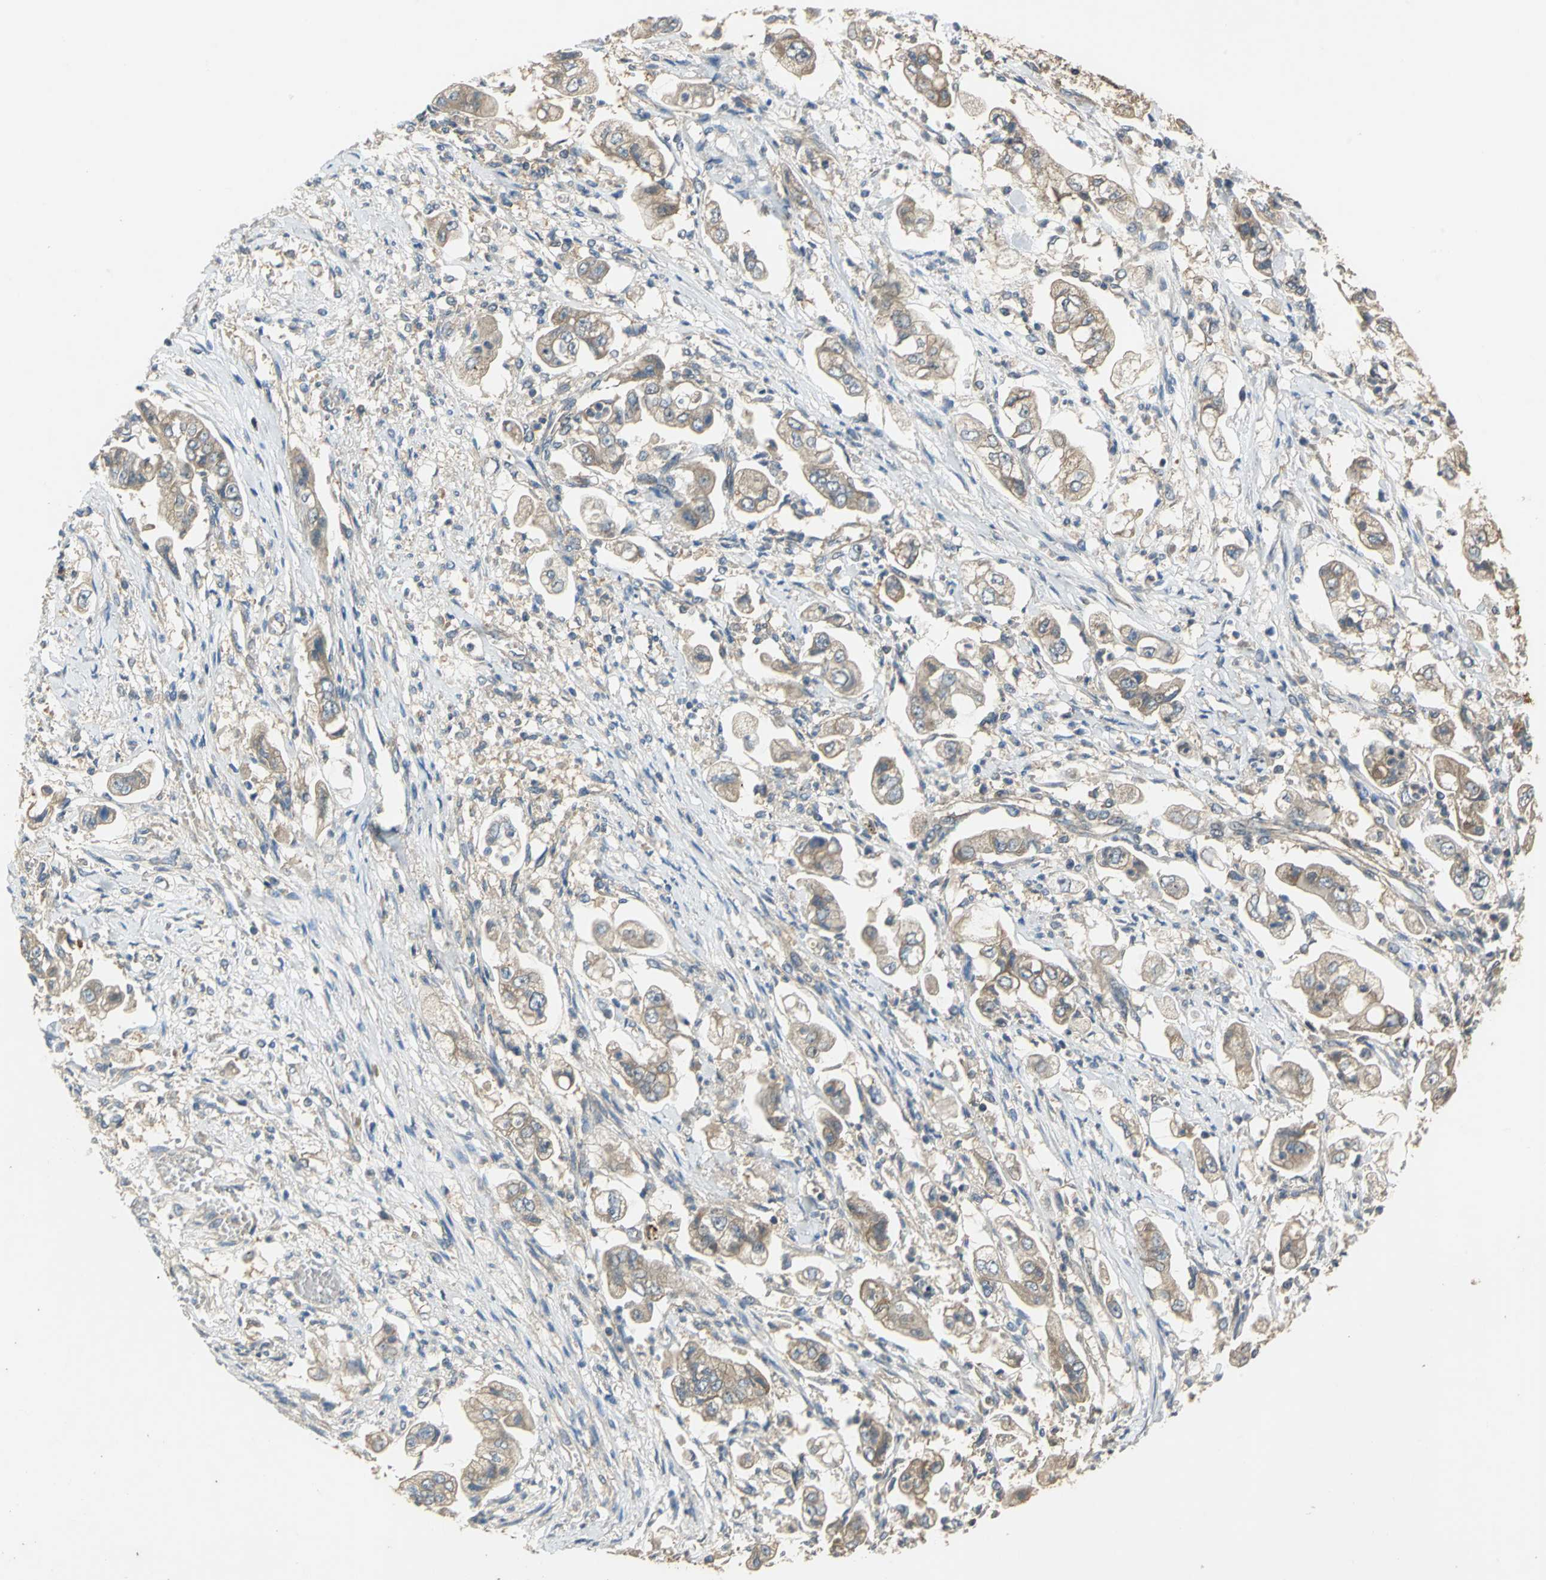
{"staining": {"intensity": "weak", "quantity": ">75%", "location": "cytoplasmic/membranous"}, "tissue": "stomach cancer", "cell_type": "Tumor cells", "image_type": "cancer", "snomed": [{"axis": "morphology", "description": "Adenocarcinoma, NOS"}, {"axis": "topography", "description": "Stomach"}], "caption": "The histopathology image demonstrates staining of stomach cancer, revealing weak cytoplasmic/membranous protein expression (brown color) within tumor cells.", "gene": "EMCN", "patient": {"sex": "male", "age": 62}}